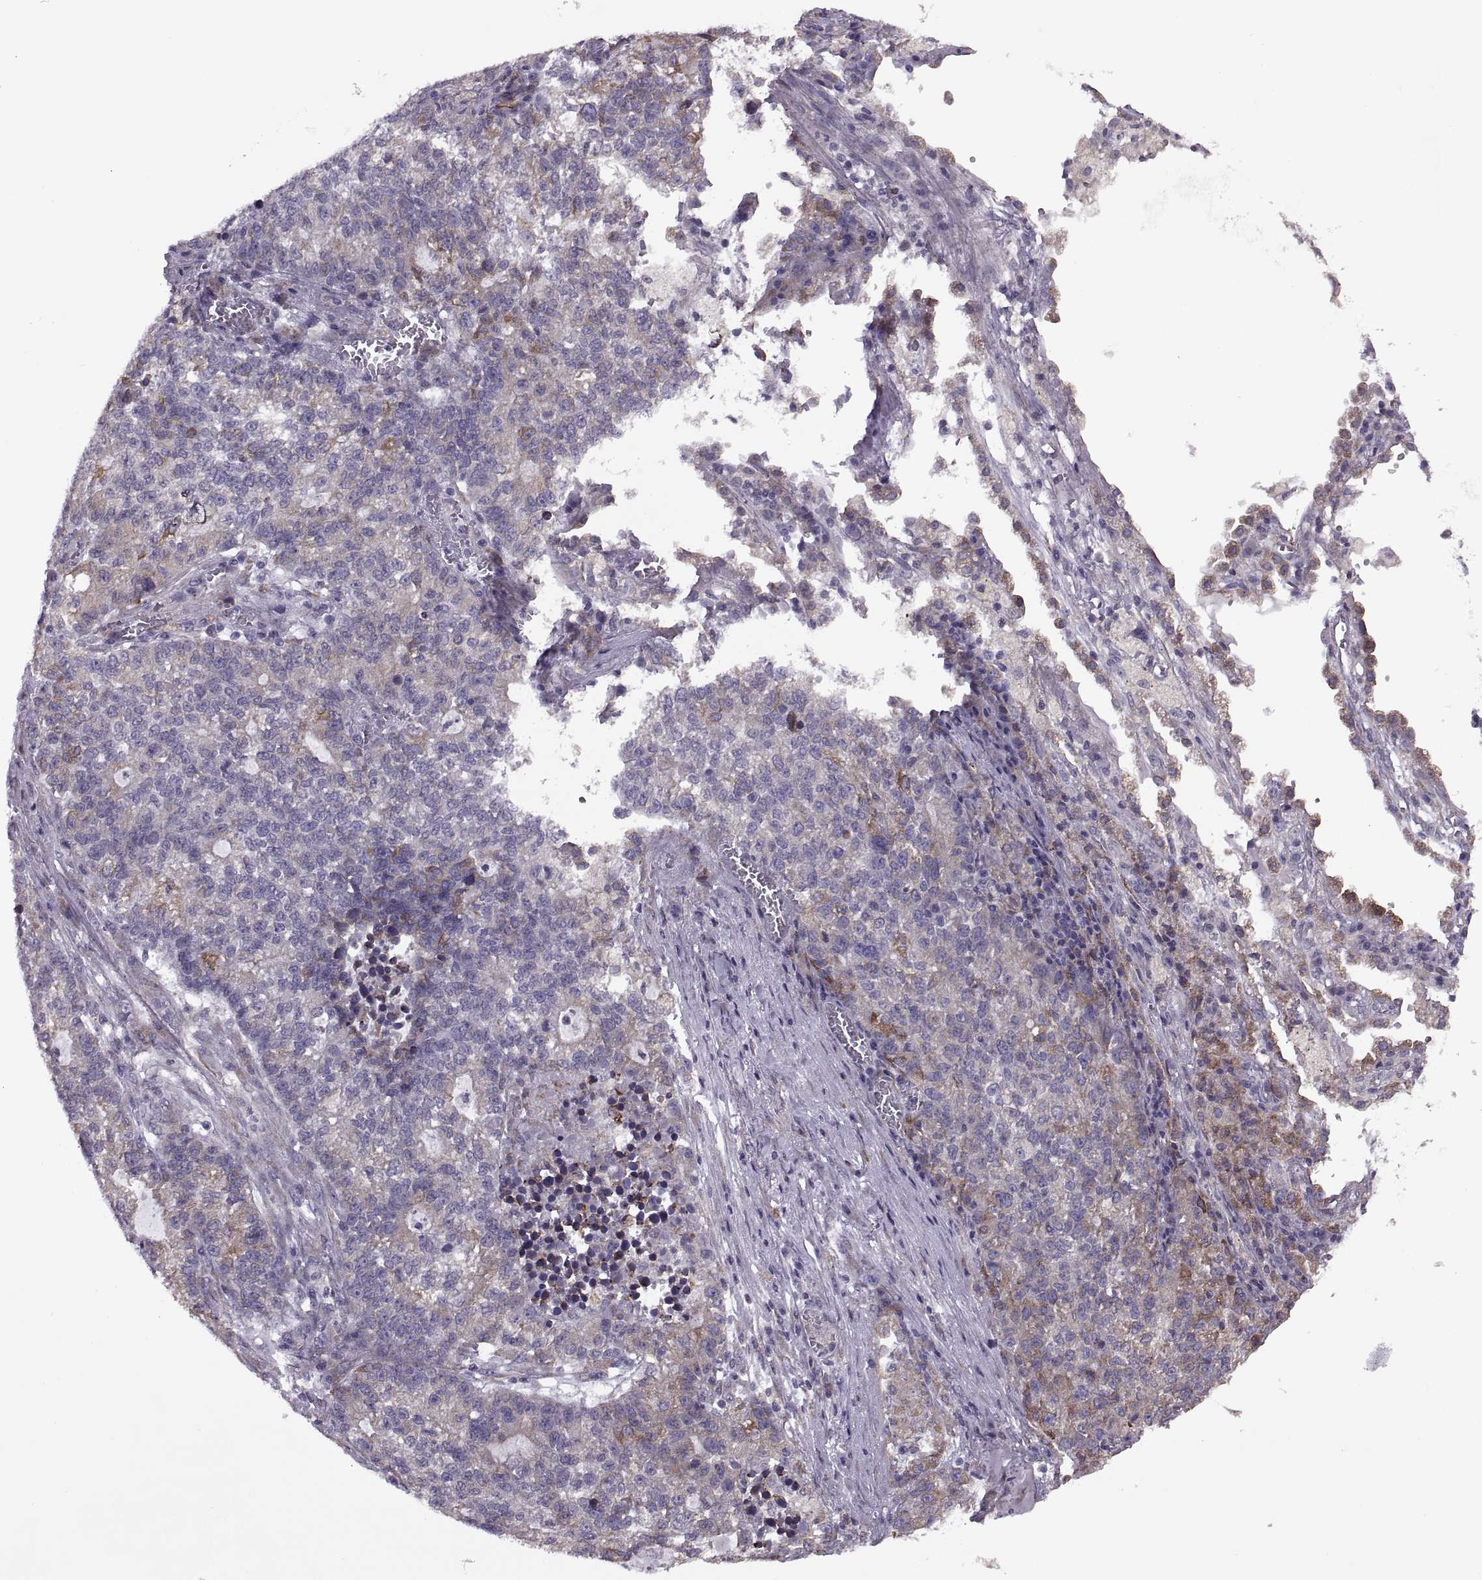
{"staining": {"intensity": "moderate", "quantity": "<25%", "location": "cytoplasmic/membranous"}, "tissue": "lung cancer", "cell_type": "Tumor cells", "image_type": "cancer", "snomed": [{"axis": "morphology", "description": "Adenocarcinoma, NOS"}, {"axis": "topography", "description": "Lung"}], "caption": "An immunohistochemistry (IHC) micrograph of neoplastic tissue is shown. Protein staining in brown shows moderate cytoplasmic/membranous positivity in lung cancer within tumor cells.", "gene": "LETM2", "patient": {"sex": "male", "age": 57}}